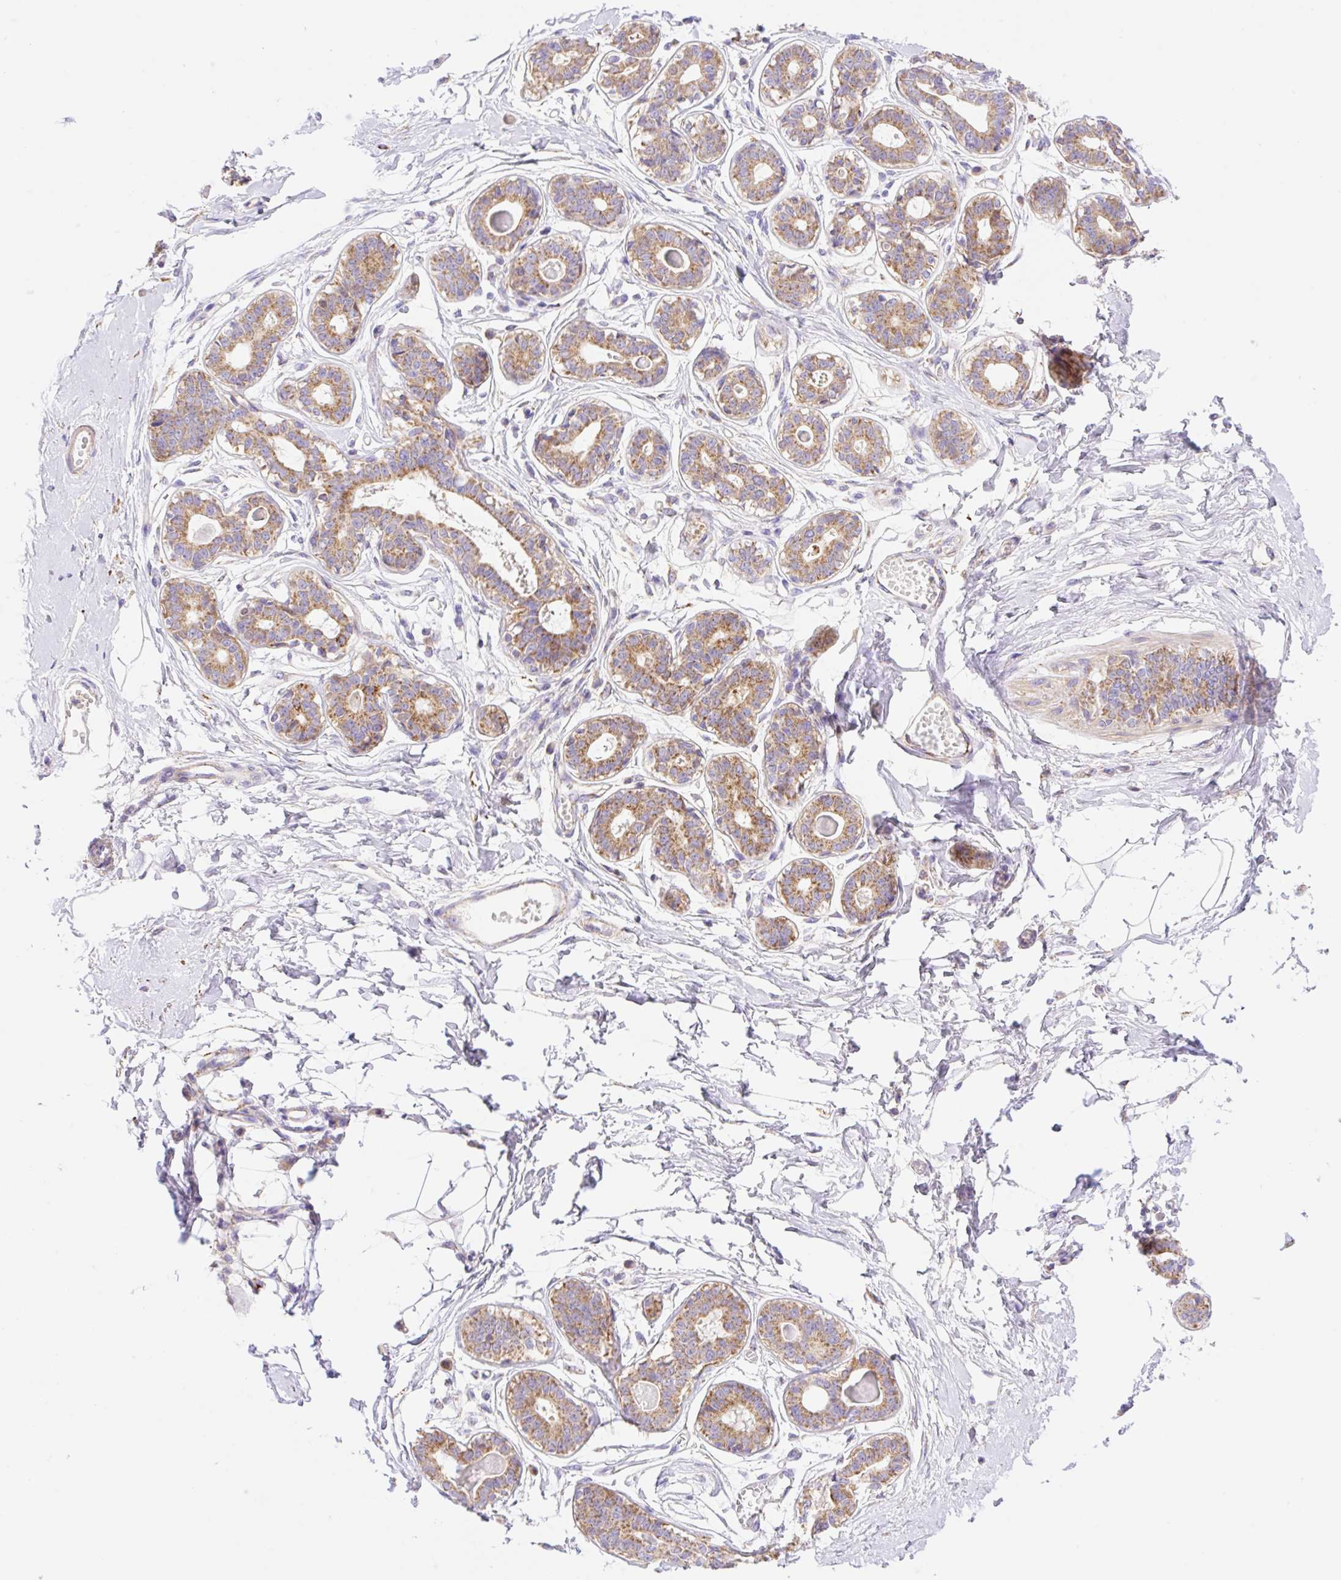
{"staining": {"intensity": "negative", "quantity": "none", "location": "none"}, "tissue": "breast", "cell_type": "Adipocytes", "image_type": "normal", "snomed": [{"axis": "morphology", "description": "Normal tissue, NOS"}, {"axis": "topography", "description": "Breast"}], "caption": "Adipocytes show no significant protein expression in unremarkable breast.", "gene": "ETNK2", "patient": {"sex": "female", "age": 45}}